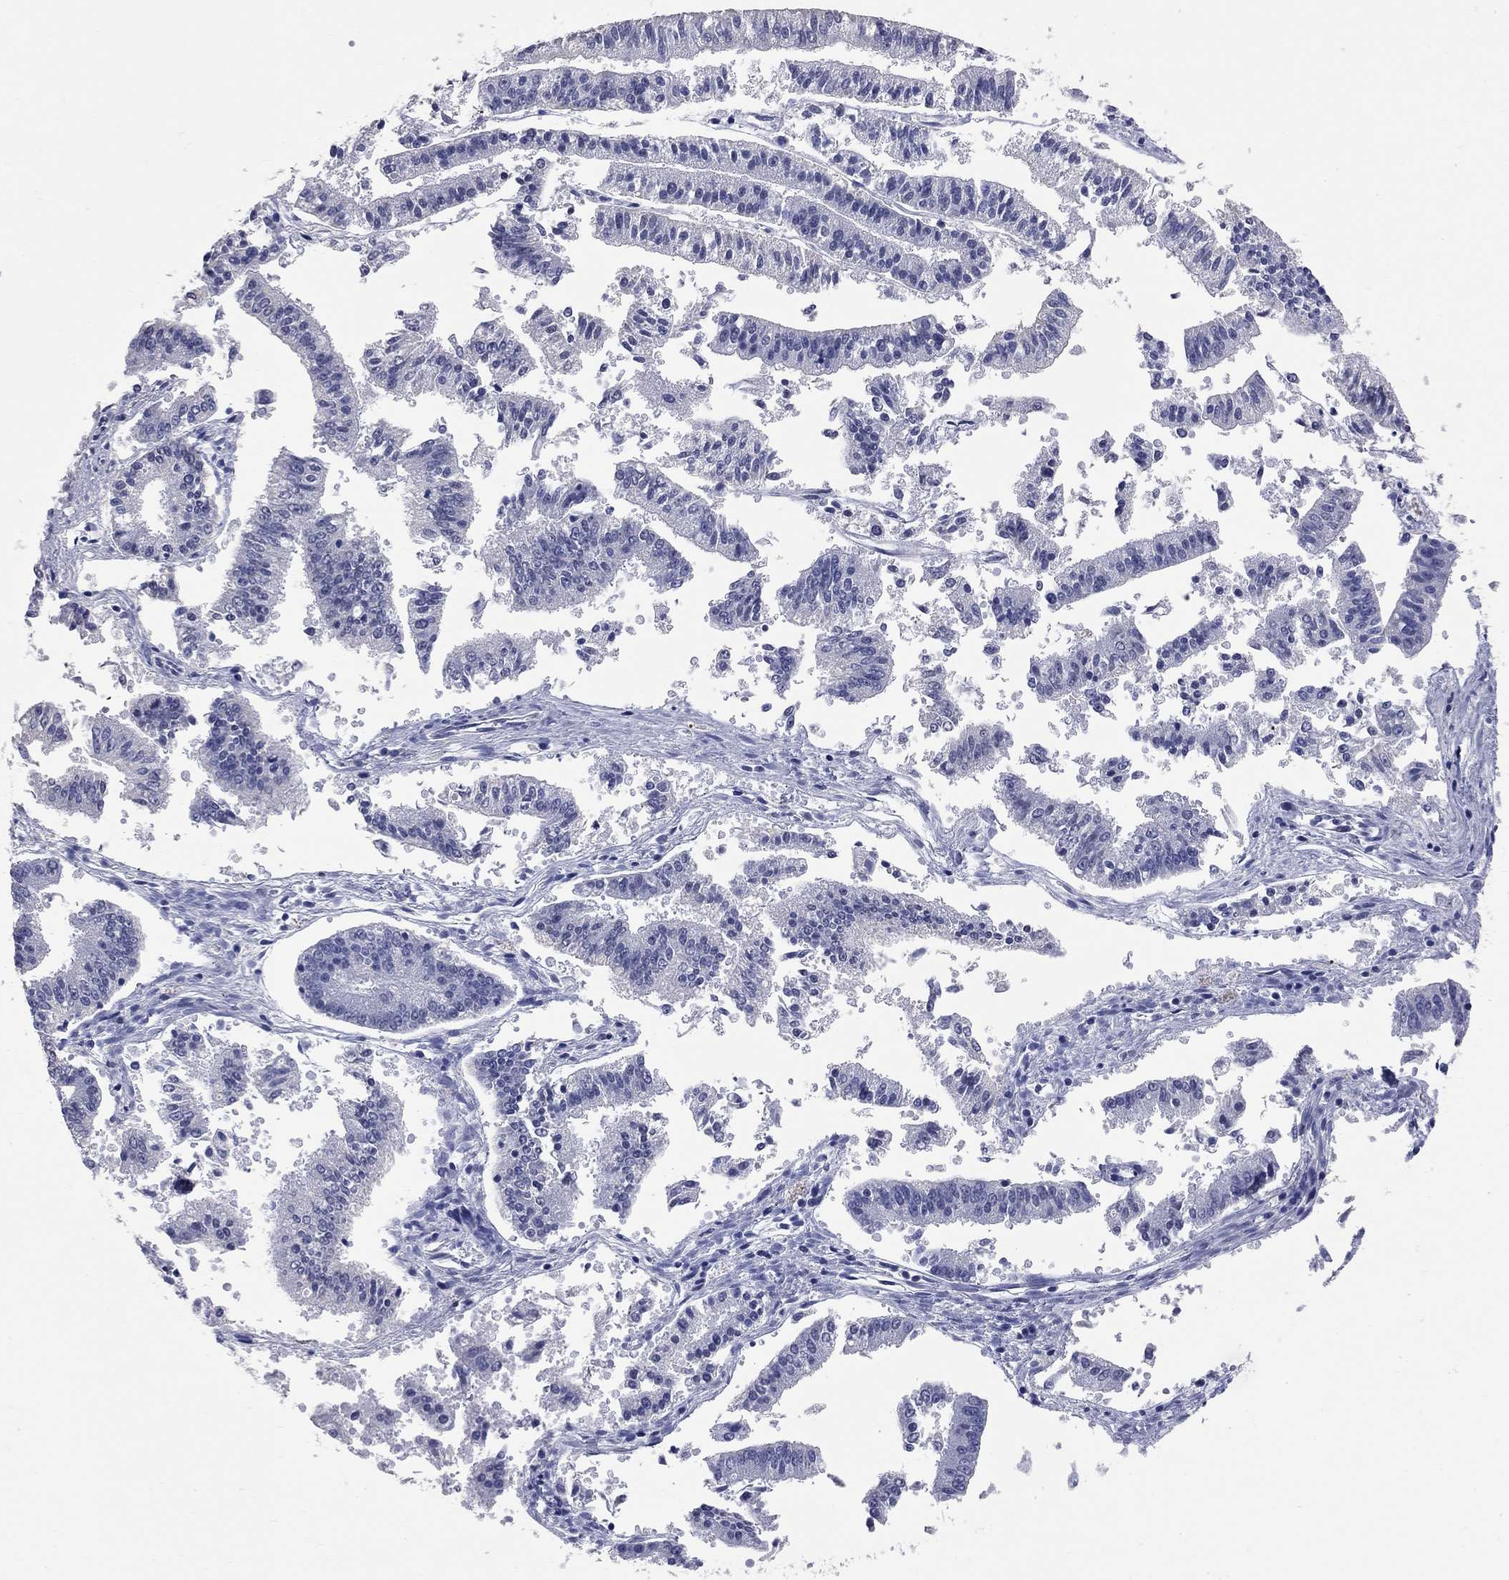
{"staining": {"intensity": "negative", "quantity": "none", "location": "none"}, "tissue": "endometrial cancer", "cell_type": "Tumor cells", "image_type": "cancer", "snomed": [{"axis": "morphology", "description": "Adenocarcinoma, NOS"}, {"axis": "topography", "description": "Endometrium"}], "caption": "Protein analysis of endometrial cancer (adenocarcinoma) shows no significant positivity in tumor cells. (Stains: DAB (3,3'-diaminobenzidine) IHC with hematoxylin counter stain, Microscopy: brightfield microscopy at high magnification).", "gene": "FAM221B", "patient": {"sex": "female", "age": 66}}